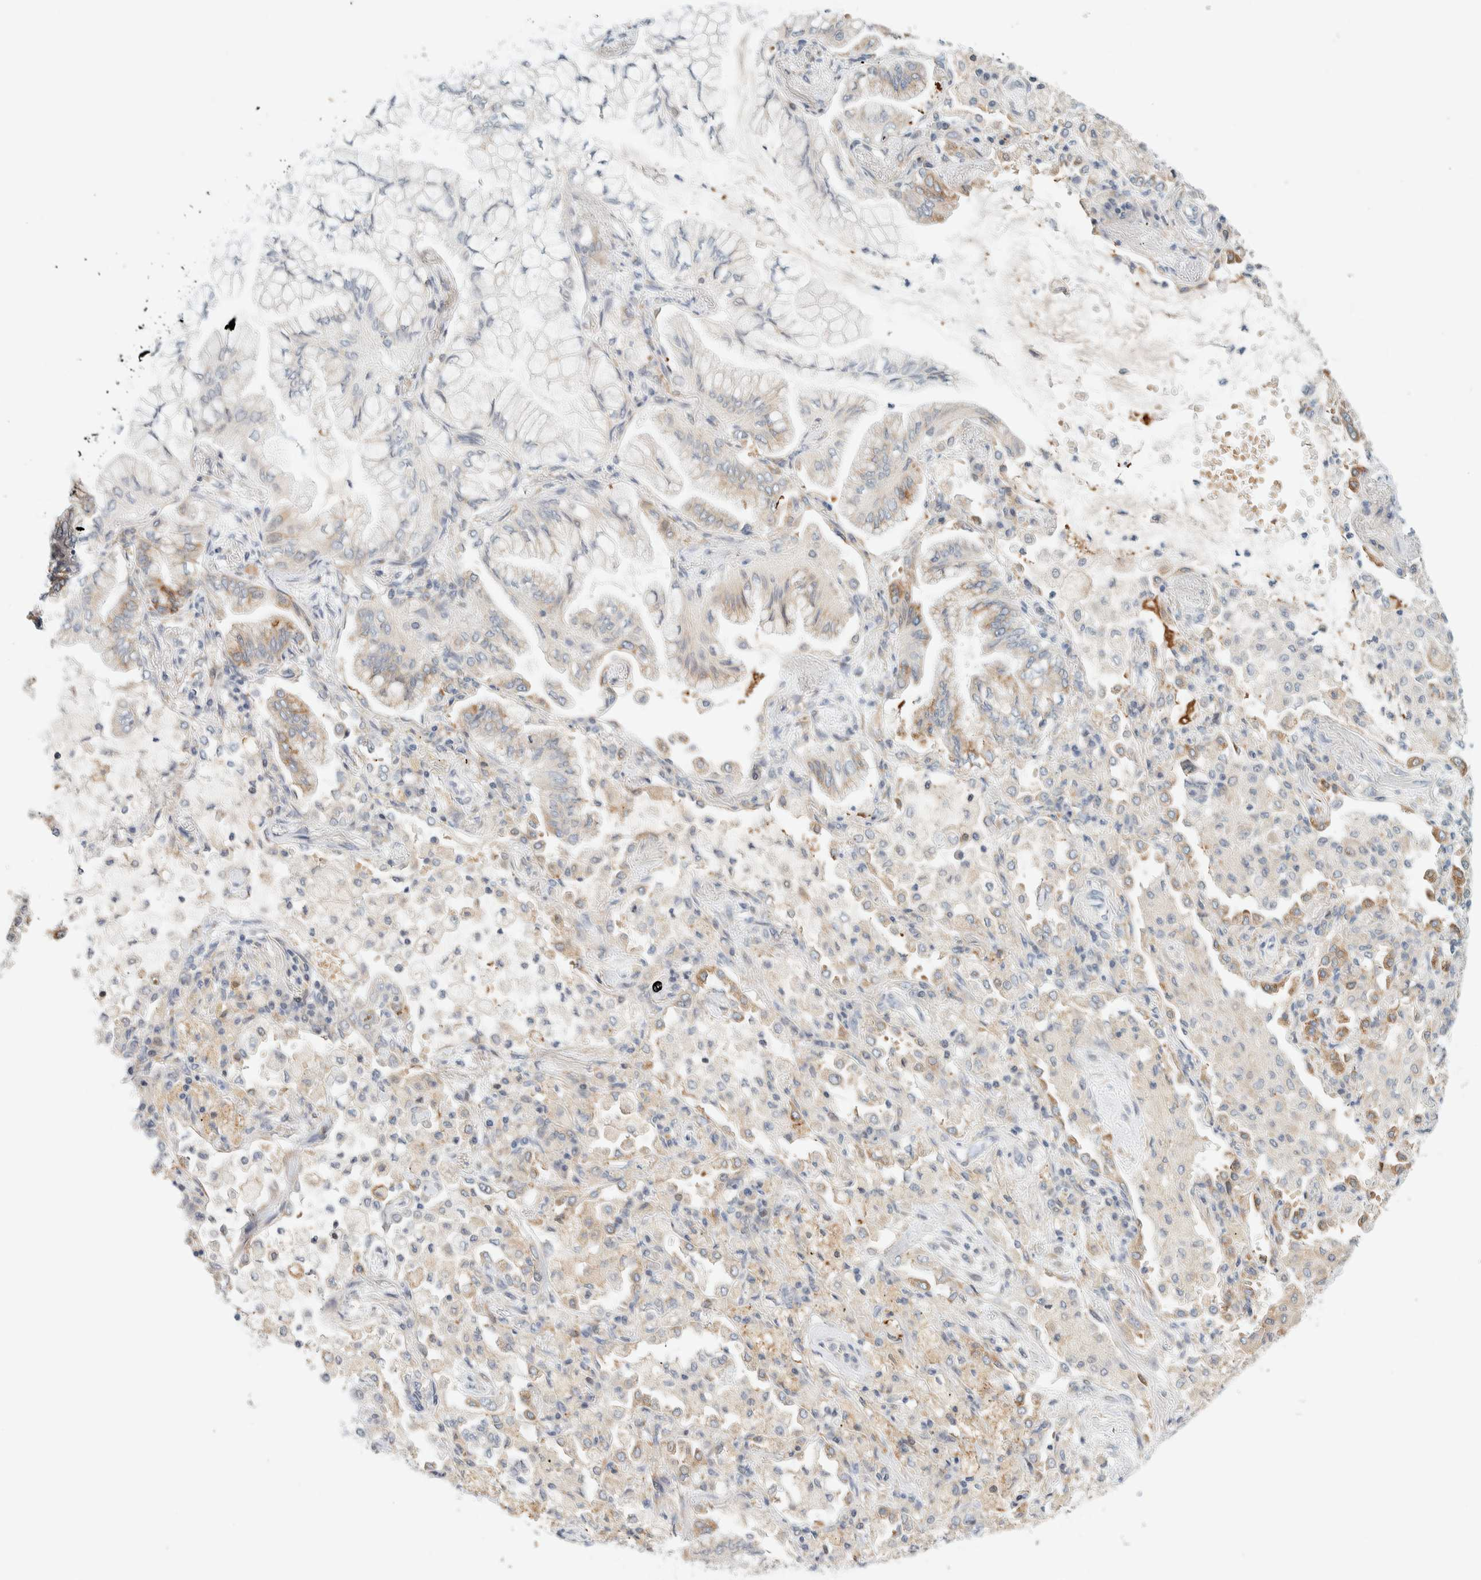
{"staining": {"intensity": "moderate", "quantity": ">75%", "location": "cytoplasmic/membranous"}, "tissue": "lung cancer", "cell_type": "Tumor cells", "image_type": "cancer", "snomed": [{"axis": "morphology", "description": "Adenocarcinoma, NOS"}, {"axis": "topography", "description": "Lung"}], "caption": "There is medium levels of moderate cytoplasmic/membranous positivity in tumor cells of adenocarcinoma (lung), as demonstrated by immunohistochemical staining (brown color).", "gene": "SUMF2", "patient": {"sex": "female", "age": 70}}